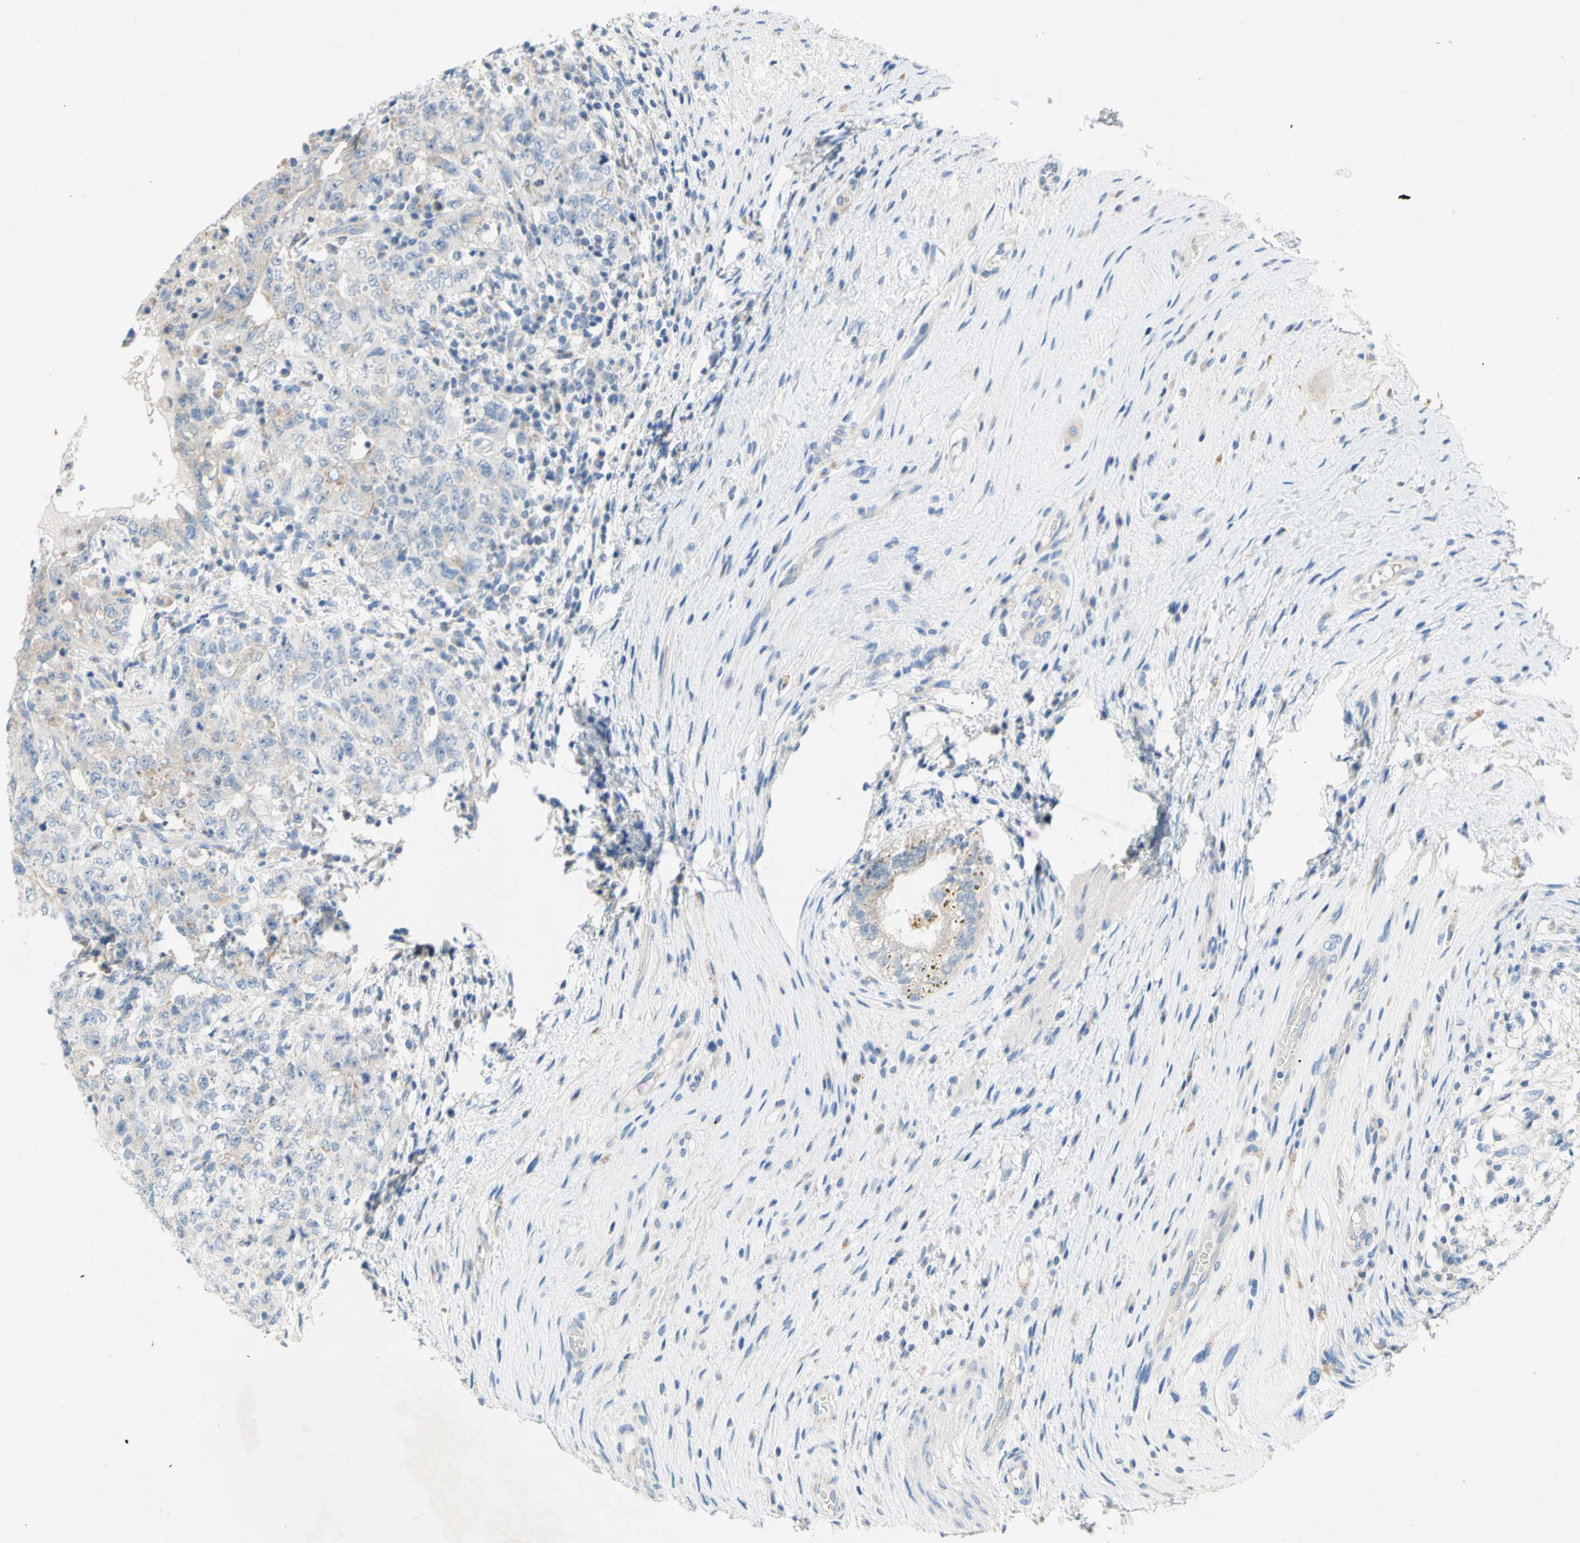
{"staining": {"intensity": "weak", "quantity": ">75%", "location": "cytoplasmic/membranous"}, "tissue": "testis cancer", "cell_type": "Tumor cells", "image_type": "cancer", "snomed": [{"axis": "morphology", "description": "Carcinoma, Embryonal, NOS"}, {"axis": "topography", "description": "Testis"}], "caption": "Brown immunohistochemical staining in human testis cancer exhibits weak cytoplasmic/membranous positivity in approximately >75% of tumor cells.", "gene": "F3", "patient": {"sex": "male", "age": 26}}